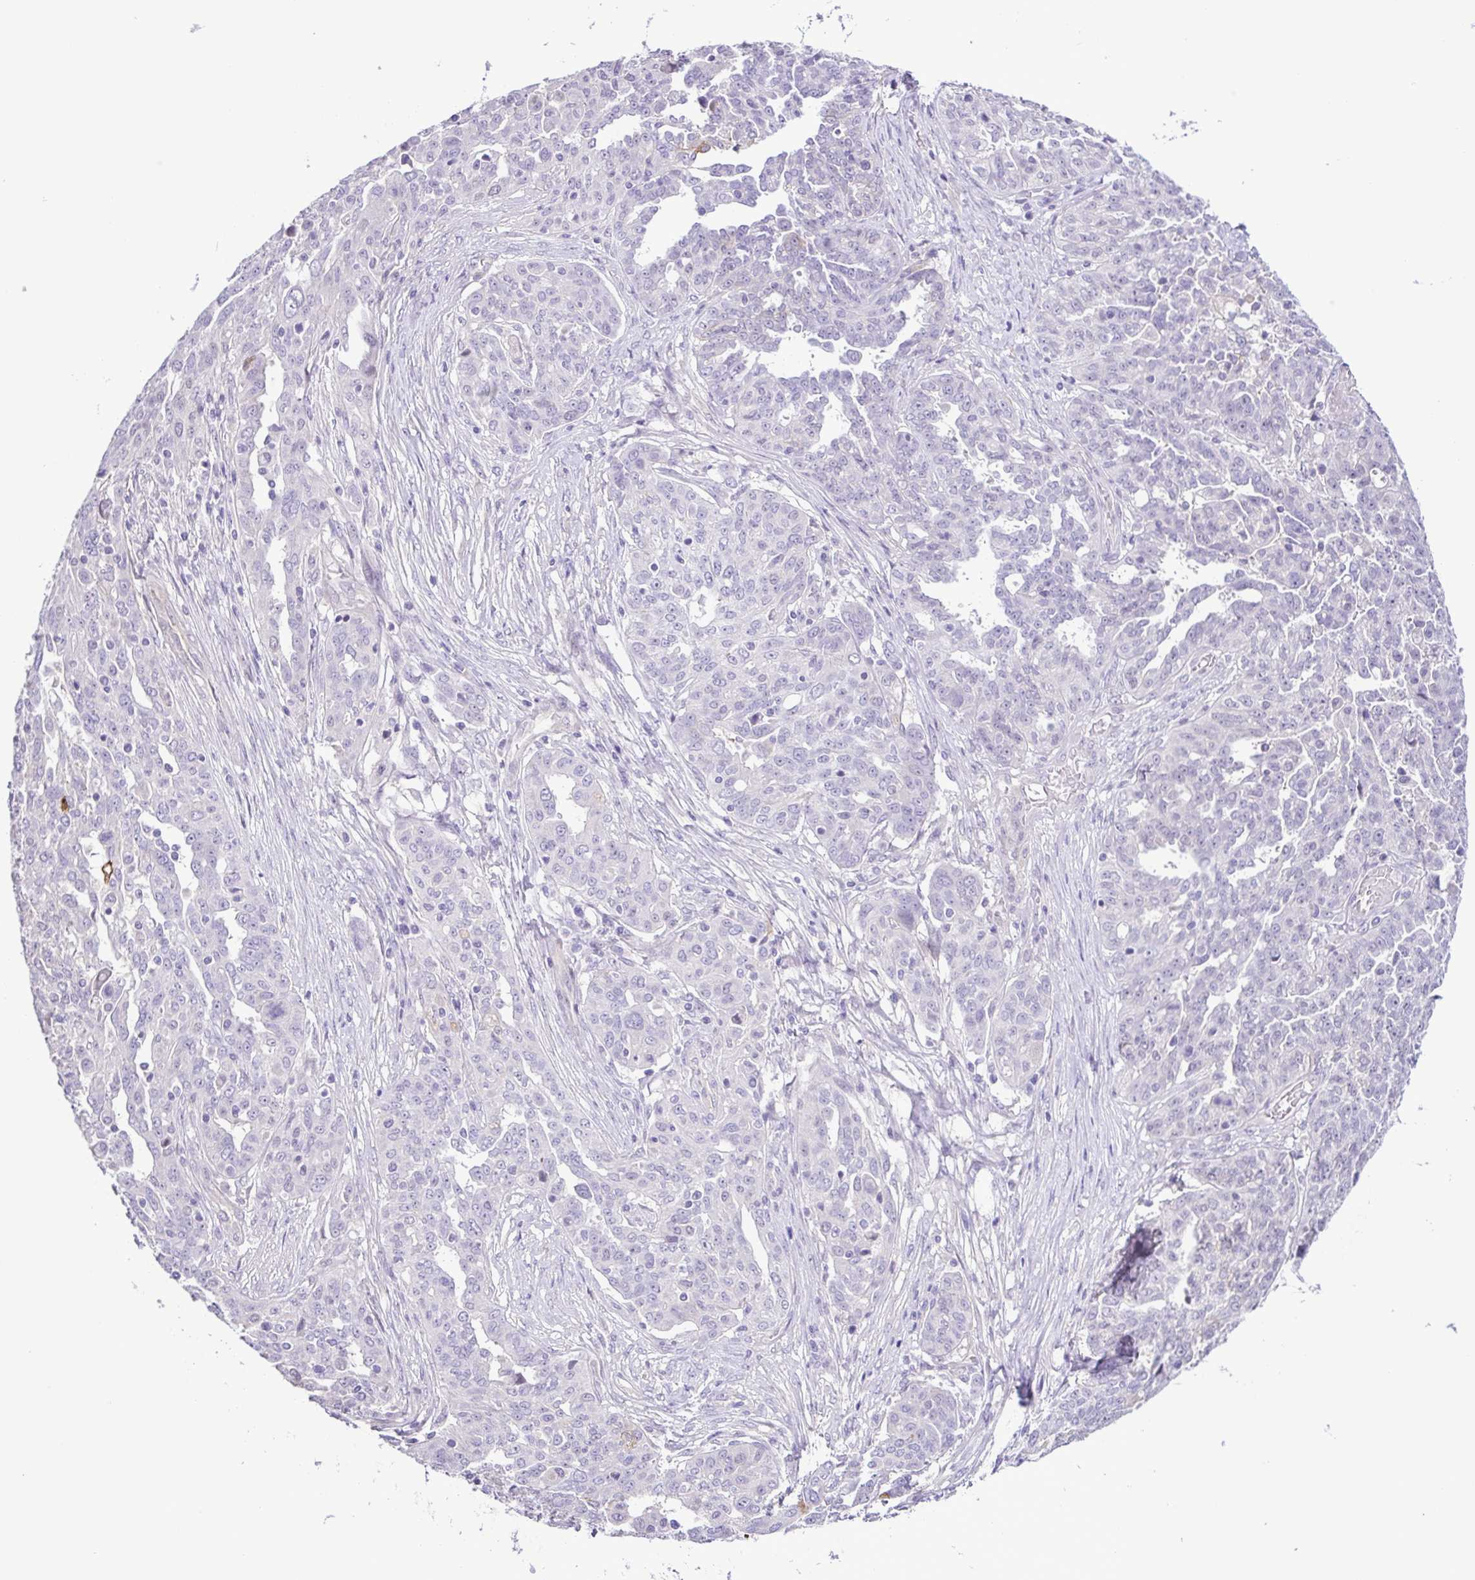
{"staining": {"intensity": "negative", "quantity": "none", "location": "none"}, "tissue": "ovarian cancer", "cell_type": "Tumor cells", "image_type": "cancer", "snomed": [{"axis": "morphology", "description": "Cystadenocarcinoma, serous, NOS"}, {"axis": "topography", "description": "Ovary"}], "caption": "Immunohistochemistry (IHC) histopathology image of human ovarian serous cystadenocarcinoma stained for a protein (brown), which exhibits no expression in tumor cells.", "gene": "DCLK2", "patient": {"sex": "female", "age": 67}}